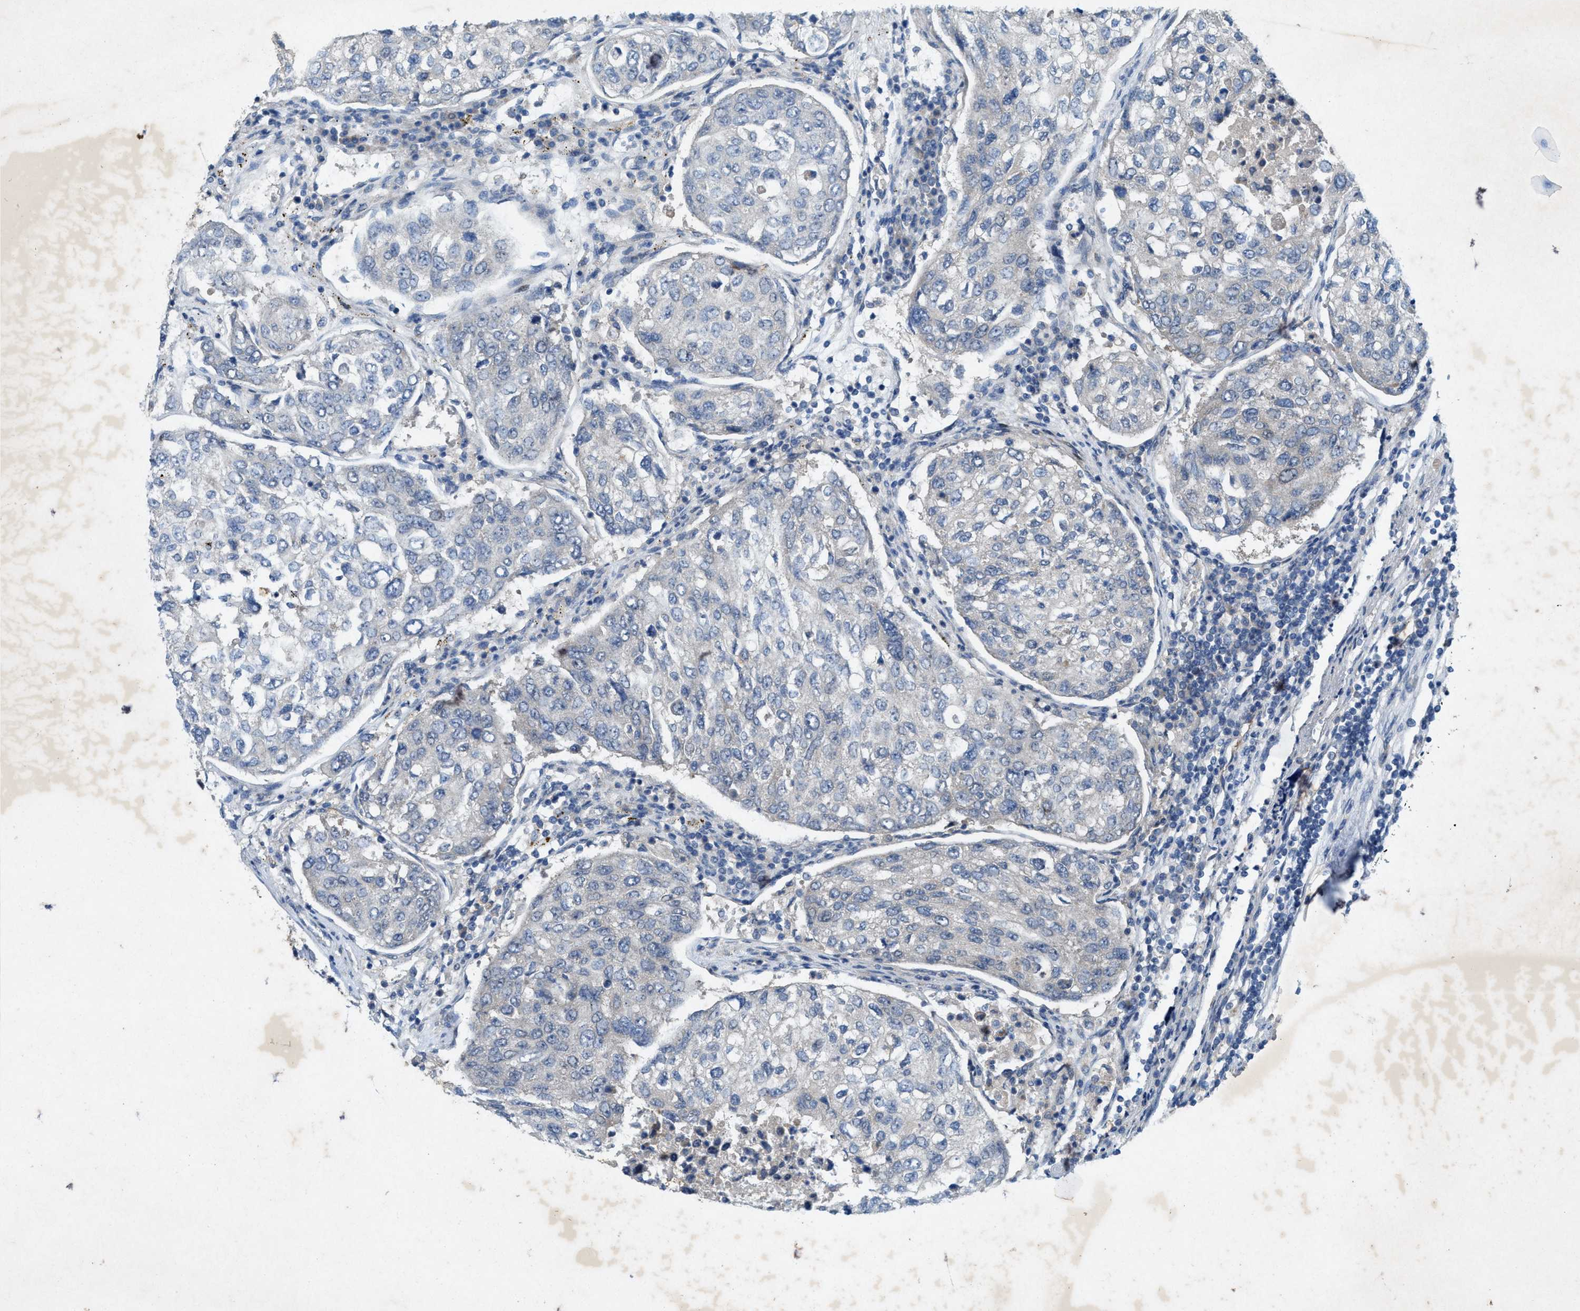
{"staining": {"intensity": "negative", "quantity": "none", "location": "none"}, "tissue": "urothelial cancer", "cell_type": "Tumor cells", "image_type": "cancer", "snomed": [{"axis": "morphology", "description": "Urothelial carcinoma, High grade"}, {"axis": "topography", "description": "Lymph node"}, {"axis": "topography", "description": "Urinary bladder"}], "caption": "Tumor cells are negative for protein expression in human urothelial carcinoma (high-grade).", "gene": "URGCP", "patient": {"sex": "male", "age": 51}}